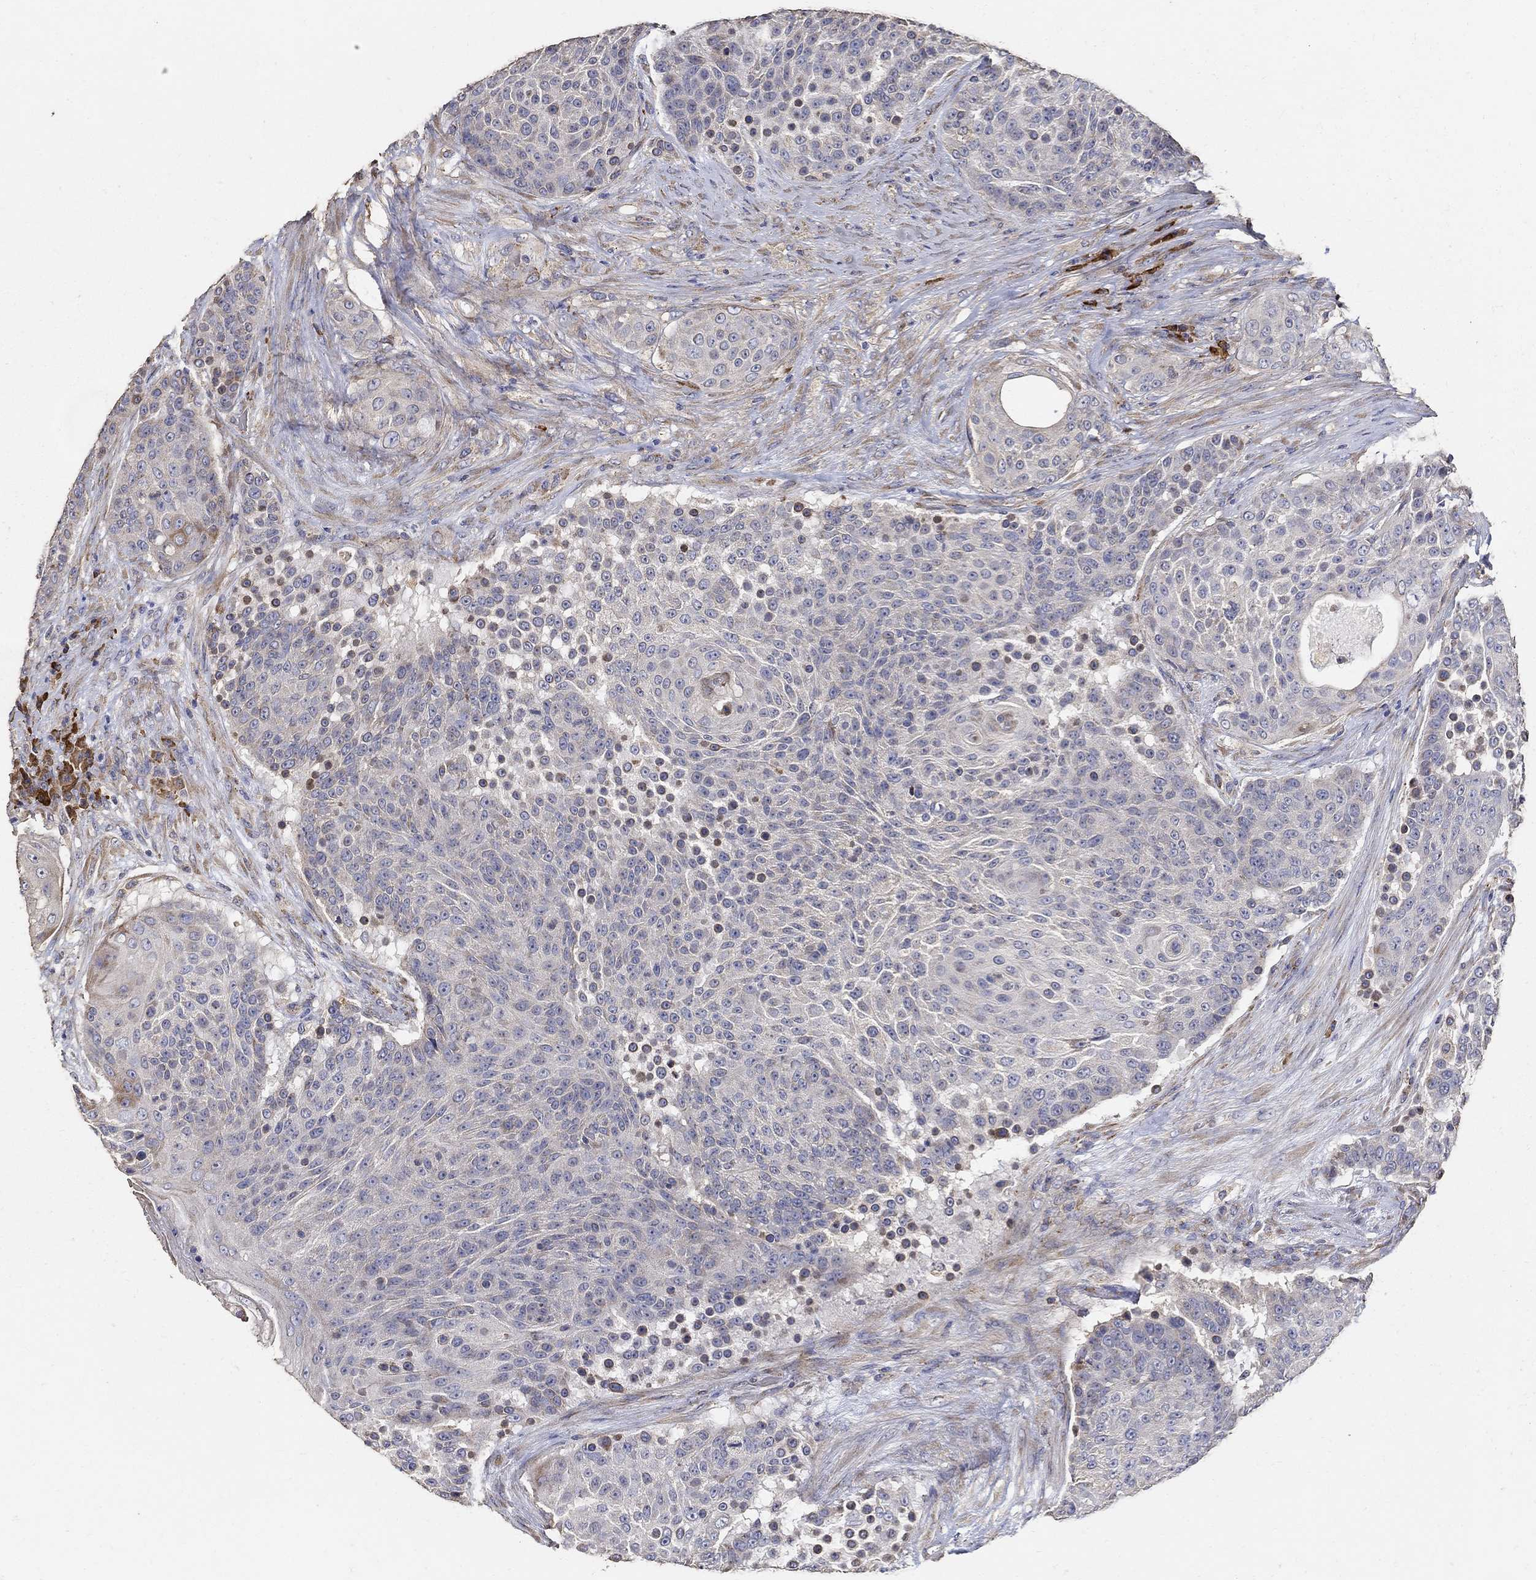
{"staining": {"intensity": "negative", "quantity": "none", "location": "none"}, "tissue": "urothelial cancer", "cell_type": "Tumor cells", "image_type": "cancer", "snomed": [{"axis": "morphology", "description": "Urothelial carcinoma, High grade"}, {"axis": "topography", "description": "Urinary bladder"}], "caption": "Protein analysis of urothelial cancer exhibits no significant expression in tumor cells.", "gene": "EMILIN3", "patient": {"sex": "female", "age": 63}}